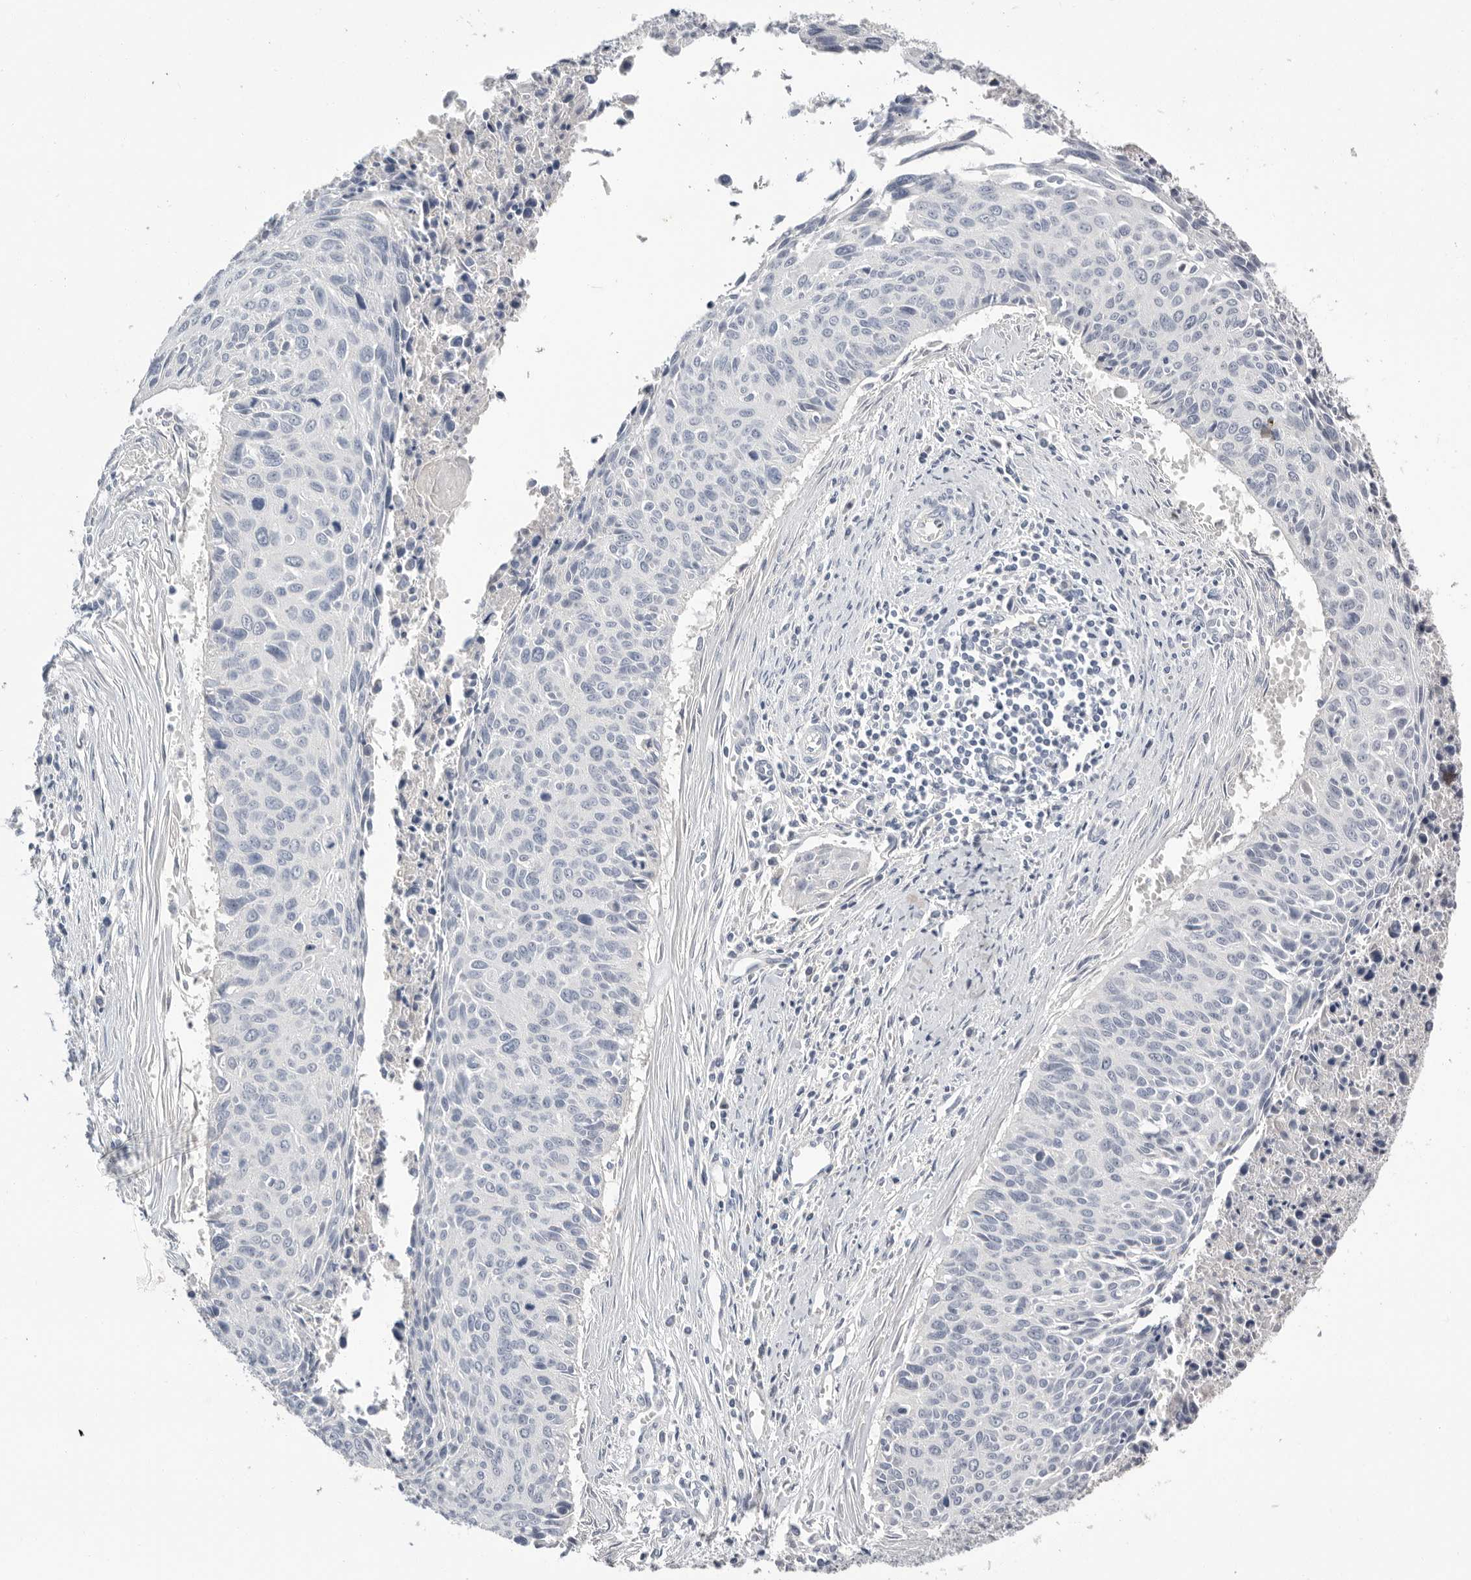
{"staining": {"intensity": "negative", "quantity": "none", "location": "none"}, "tissue": "cervical cancer", "cell_type": "Tumor cells", "image_type": "cancer", "snomed": [{"axis": "morphology", "description": "Squamous cell carcinoma, NOS"}, {"axis": "topography", "description": "Cervix"}], "caption": "A photomicrograph of cervical cancer stained for a protein demonstrates no brown staining in tumor cells.", "gene": "APOA2", "patient": {"sex": "female", "age": 55}}